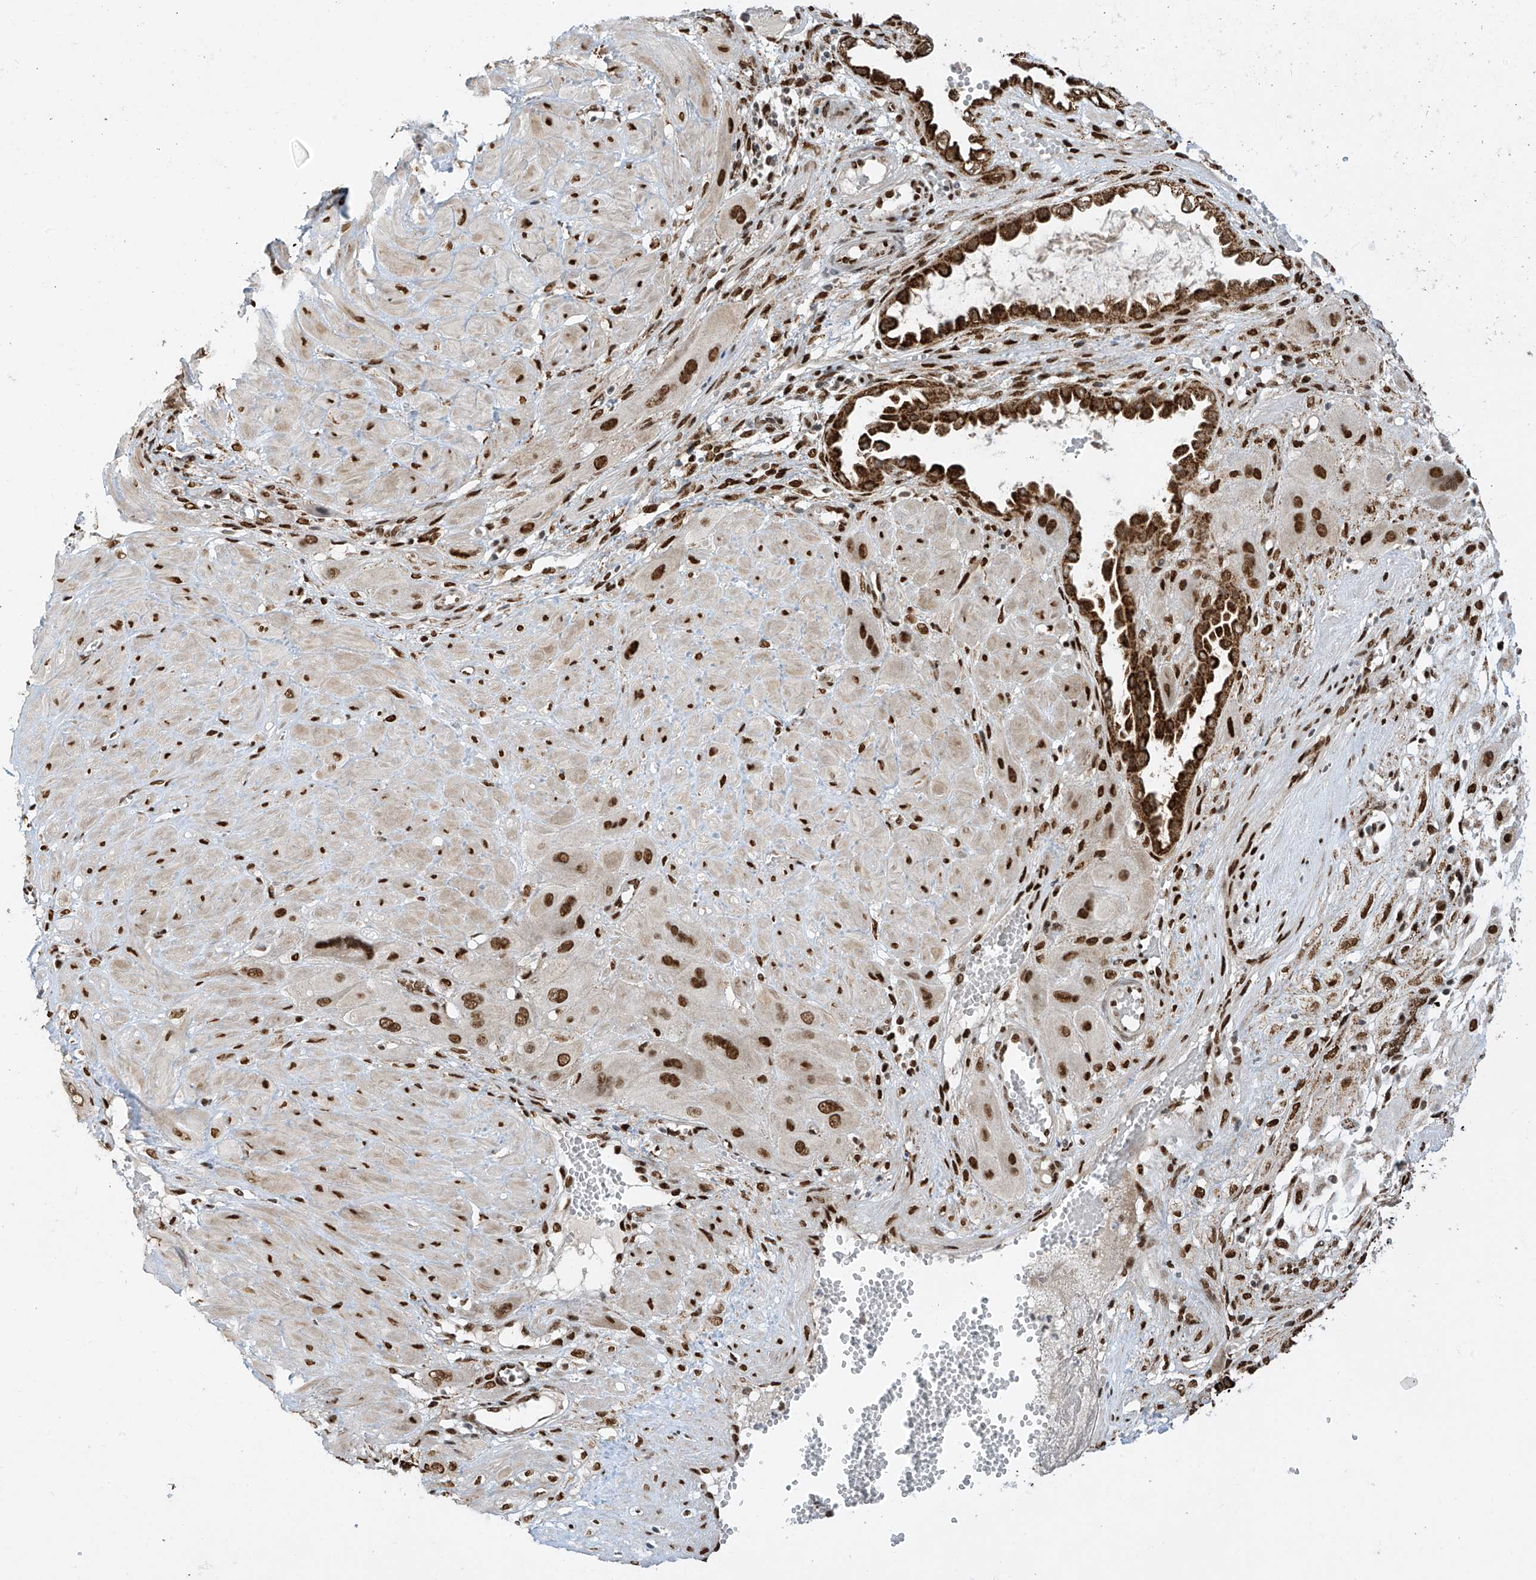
{"staining": {"intensity": "strong", "quantity": ">75%", "location": "nuclear"}, "tissue": "cervical cancer", "cell_type": "Tumor cells", "image_type": "cancer", "snomed": [{"axis": "morphology", "description": "Squamous cell carcinoma, NOS"}, {"axis": "topography", "description": "Cervix"}], "caption": "Cervical cancer (squamous cell carcinoma) stained with a brown dye exhibits strong nuclear positive staining in approximately >75% of tumor cells.", "gene": "PM20D2", "patient": {"sex": "female", "age": 34}}